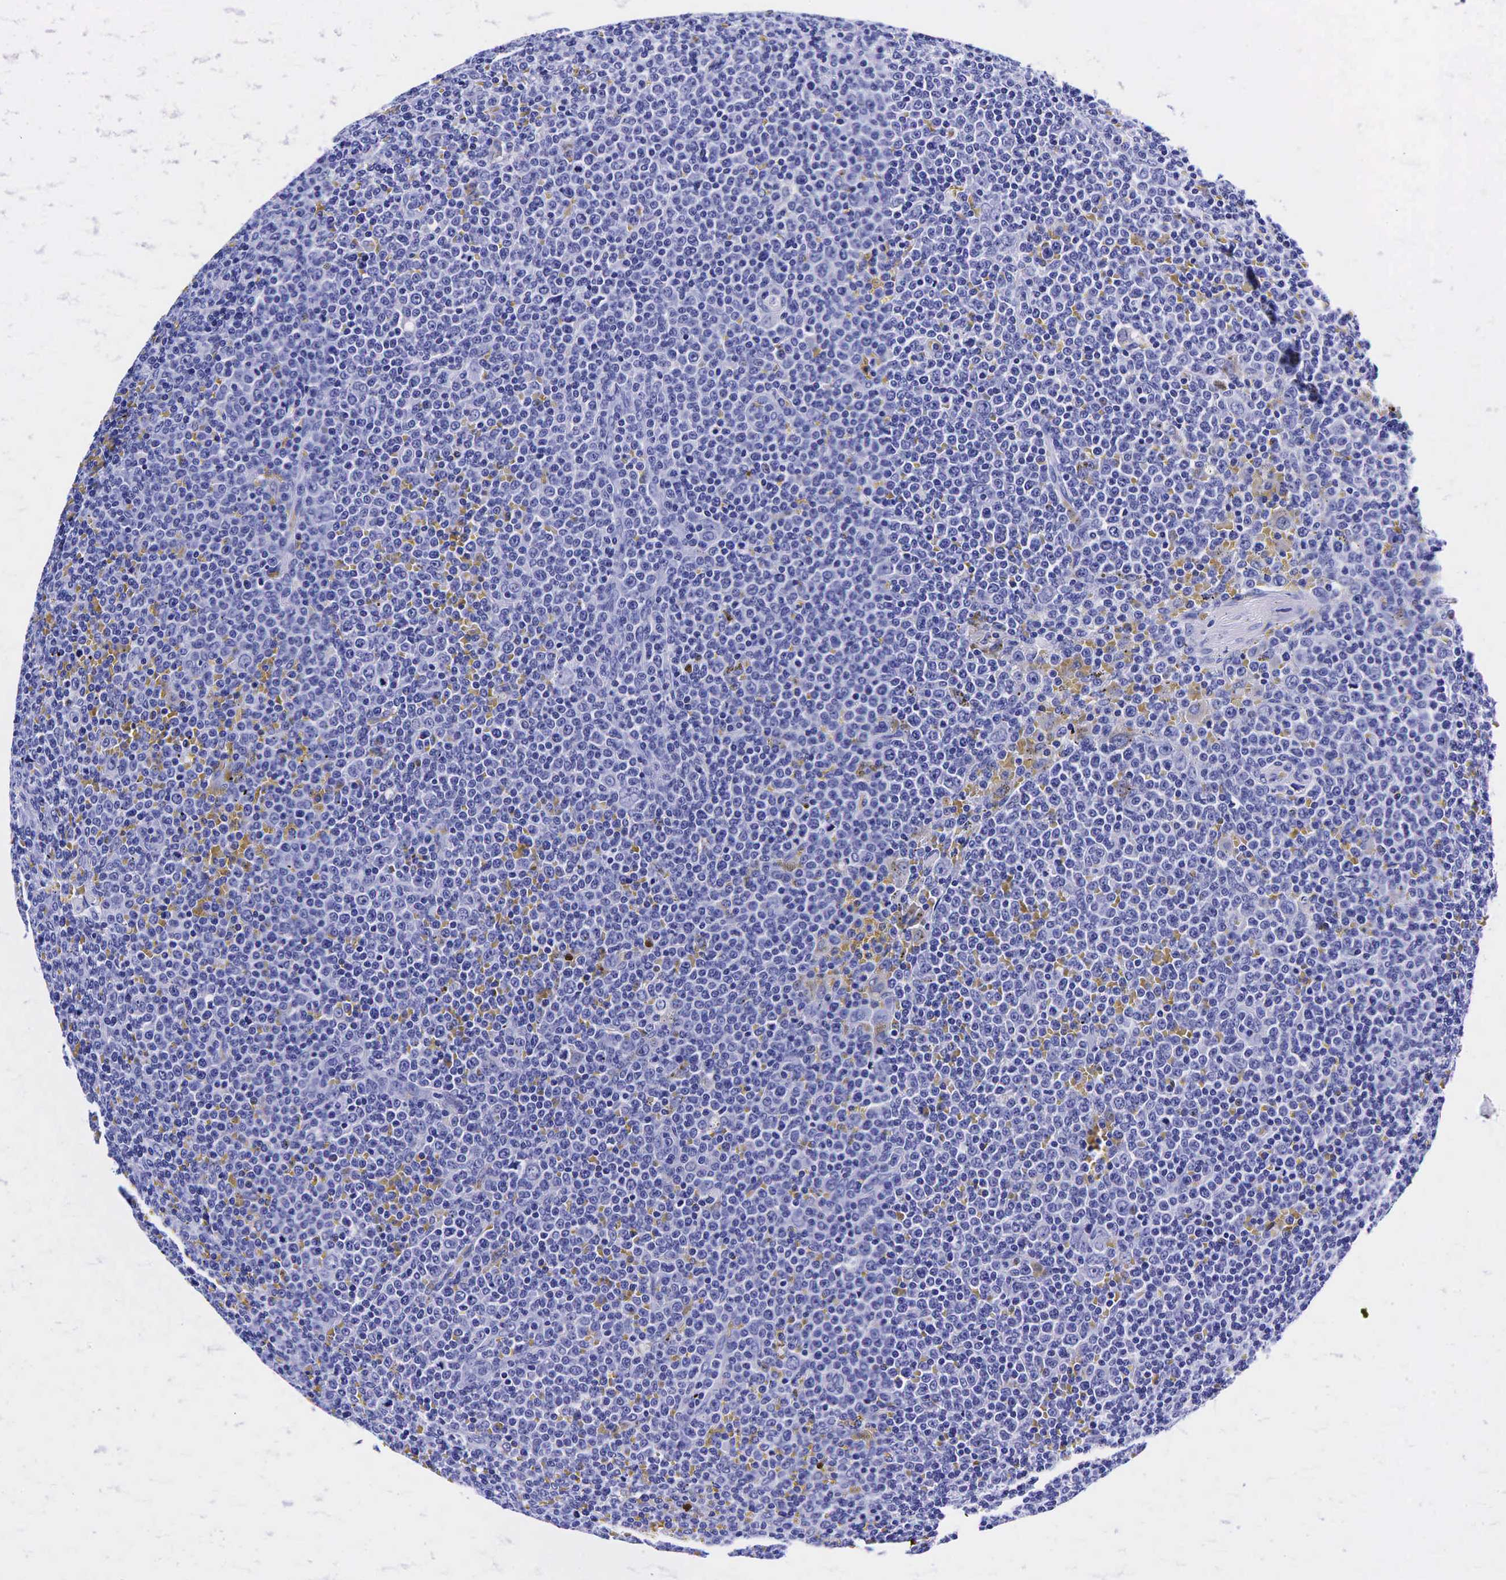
{"staining": {"intensity": "negative", "quantity": "none", "location": "none"}, "tissue": "lymphoma", "cell_type": "Tumor cells", "image_type": "cancer", "snomed": [{"axis": "morphology", "description": "Malignant lymphoma, non-Hodgkin's type, Low grade"}, {"axis": "topography", "description": "Lymph node"}], "caption": "Immunohistochemical staining of malignant lymphoma, non-Hodgkin's type (low-grade) exhibits no significant expression in tumor cells.", "gene": "GAST", "patient": {"sex": "male", "age": 50}}